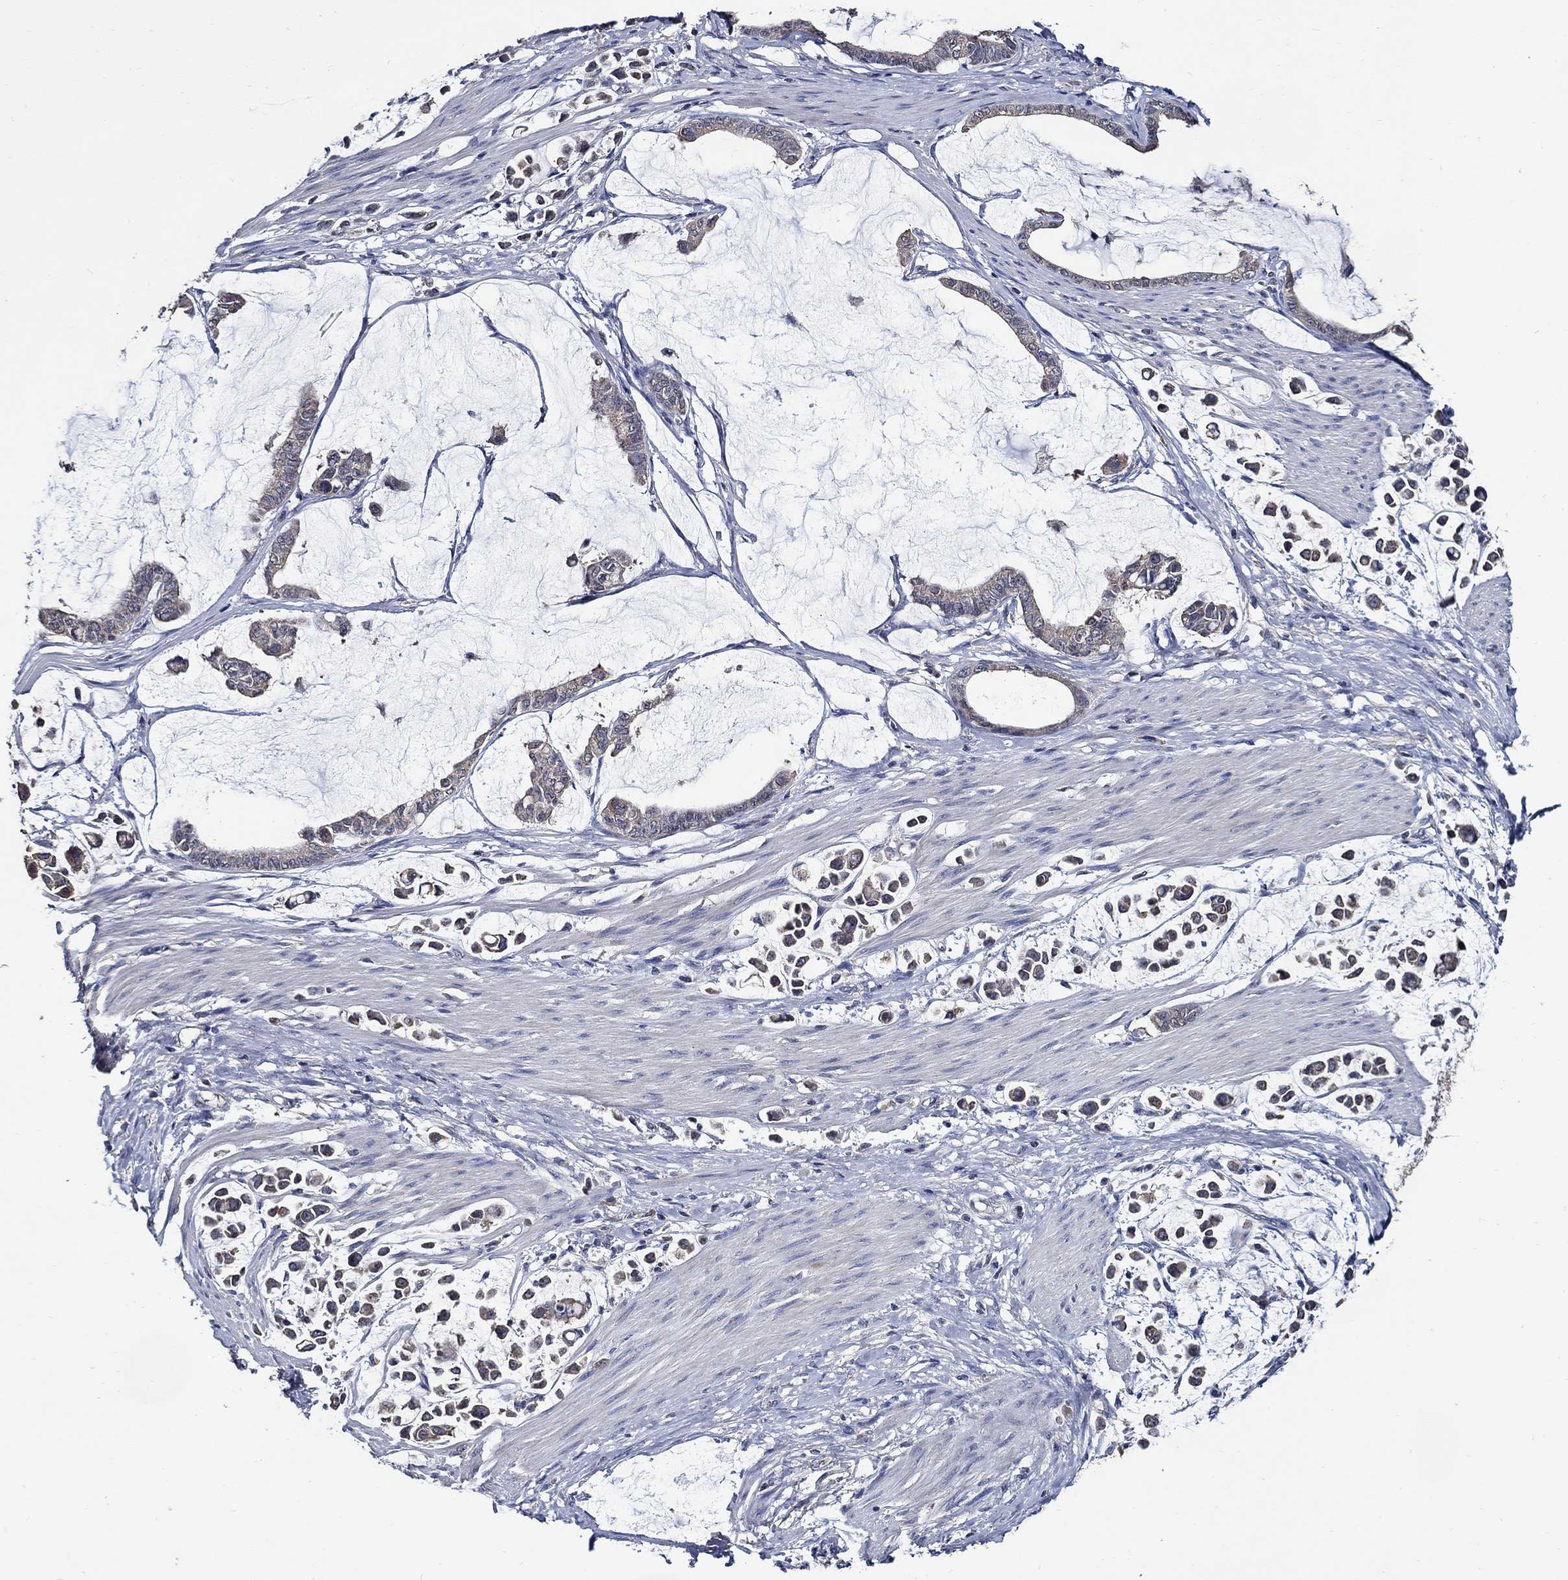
{"staining": {"intensity": "negative", "quantity": "none", "location": "none"}, "tissue": "stomach cancer", "cell_type": "Tumor cells", "image_type": "cancer", "snomed": [{"axis": "morphology", "description": "Adenocarcinoma, NOS"}, {"axis": "topography", "description": "Stomach"}], "caption": "Tumor cells are negative for brown protein staining in stomach adenocarcinoma. (Brightfield microscopy of DAB (3,3'-diaminobenzidine) immunohistochemistry at high magnification).", "gene": "WDR53", "patient": {"sex": "male", "age": 82}}